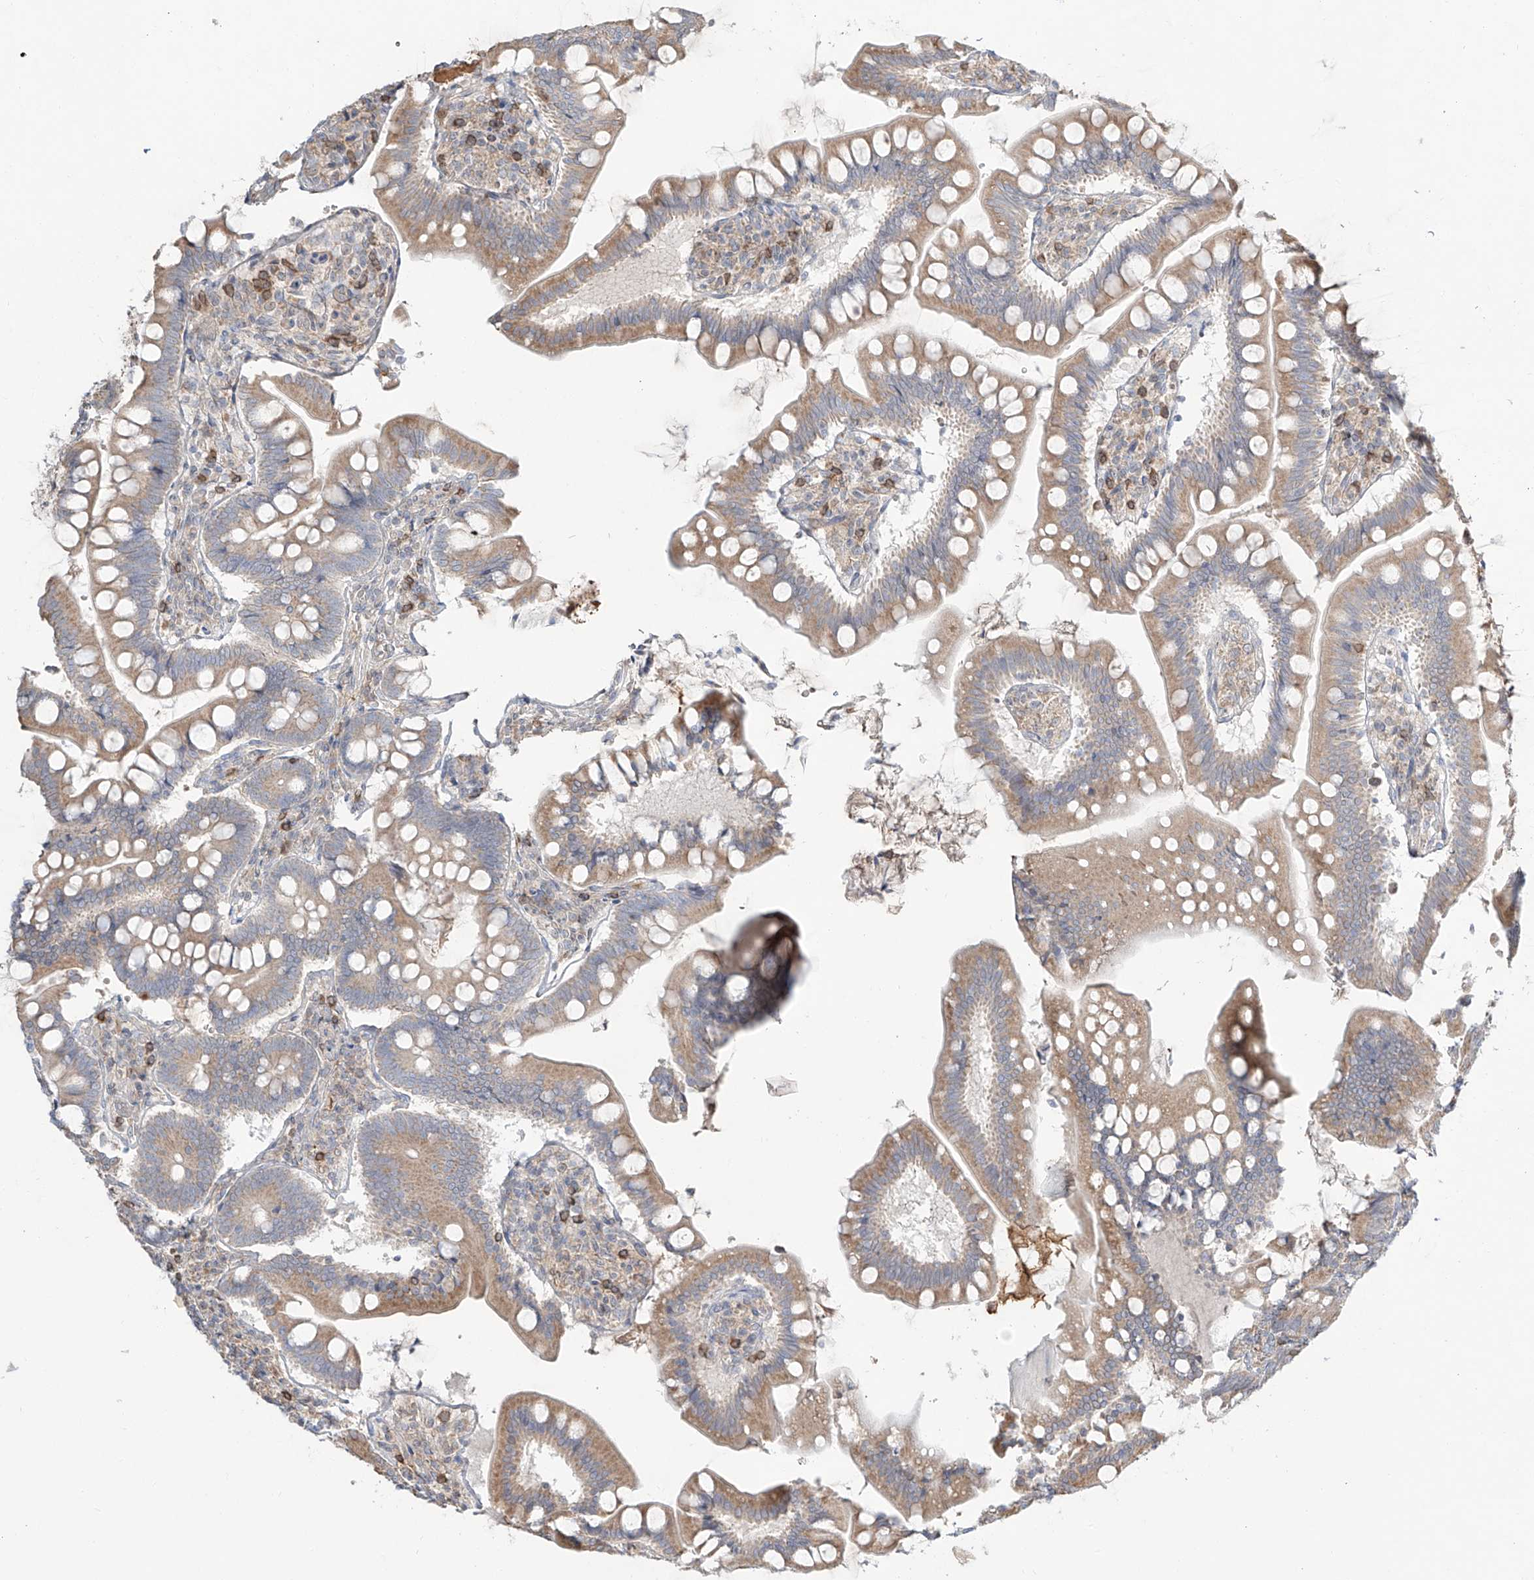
{"staining": {"intensity": "moderate", "quantity": ">75%", "location": "cytoplasmic/membranous"}, "tissue": "small intestine", "cell_type": "Glandular cells", "image_type": "normal", "snomed": [{"axis": "morphology", "description": "Normal tissue, NOS"}, {"axis": "topography", "description": "Small intestine"}], "caption": "Small intestine was stained to show a protein in brown. There is medium levels of moderate cytoplasmic/membranous staining in approximately >75% of glandular cells. (DAB IHC with brightfield microscopy, high magnification).", "gene": "ERO1A", "patient": {"sex": "male", "age": 7}}